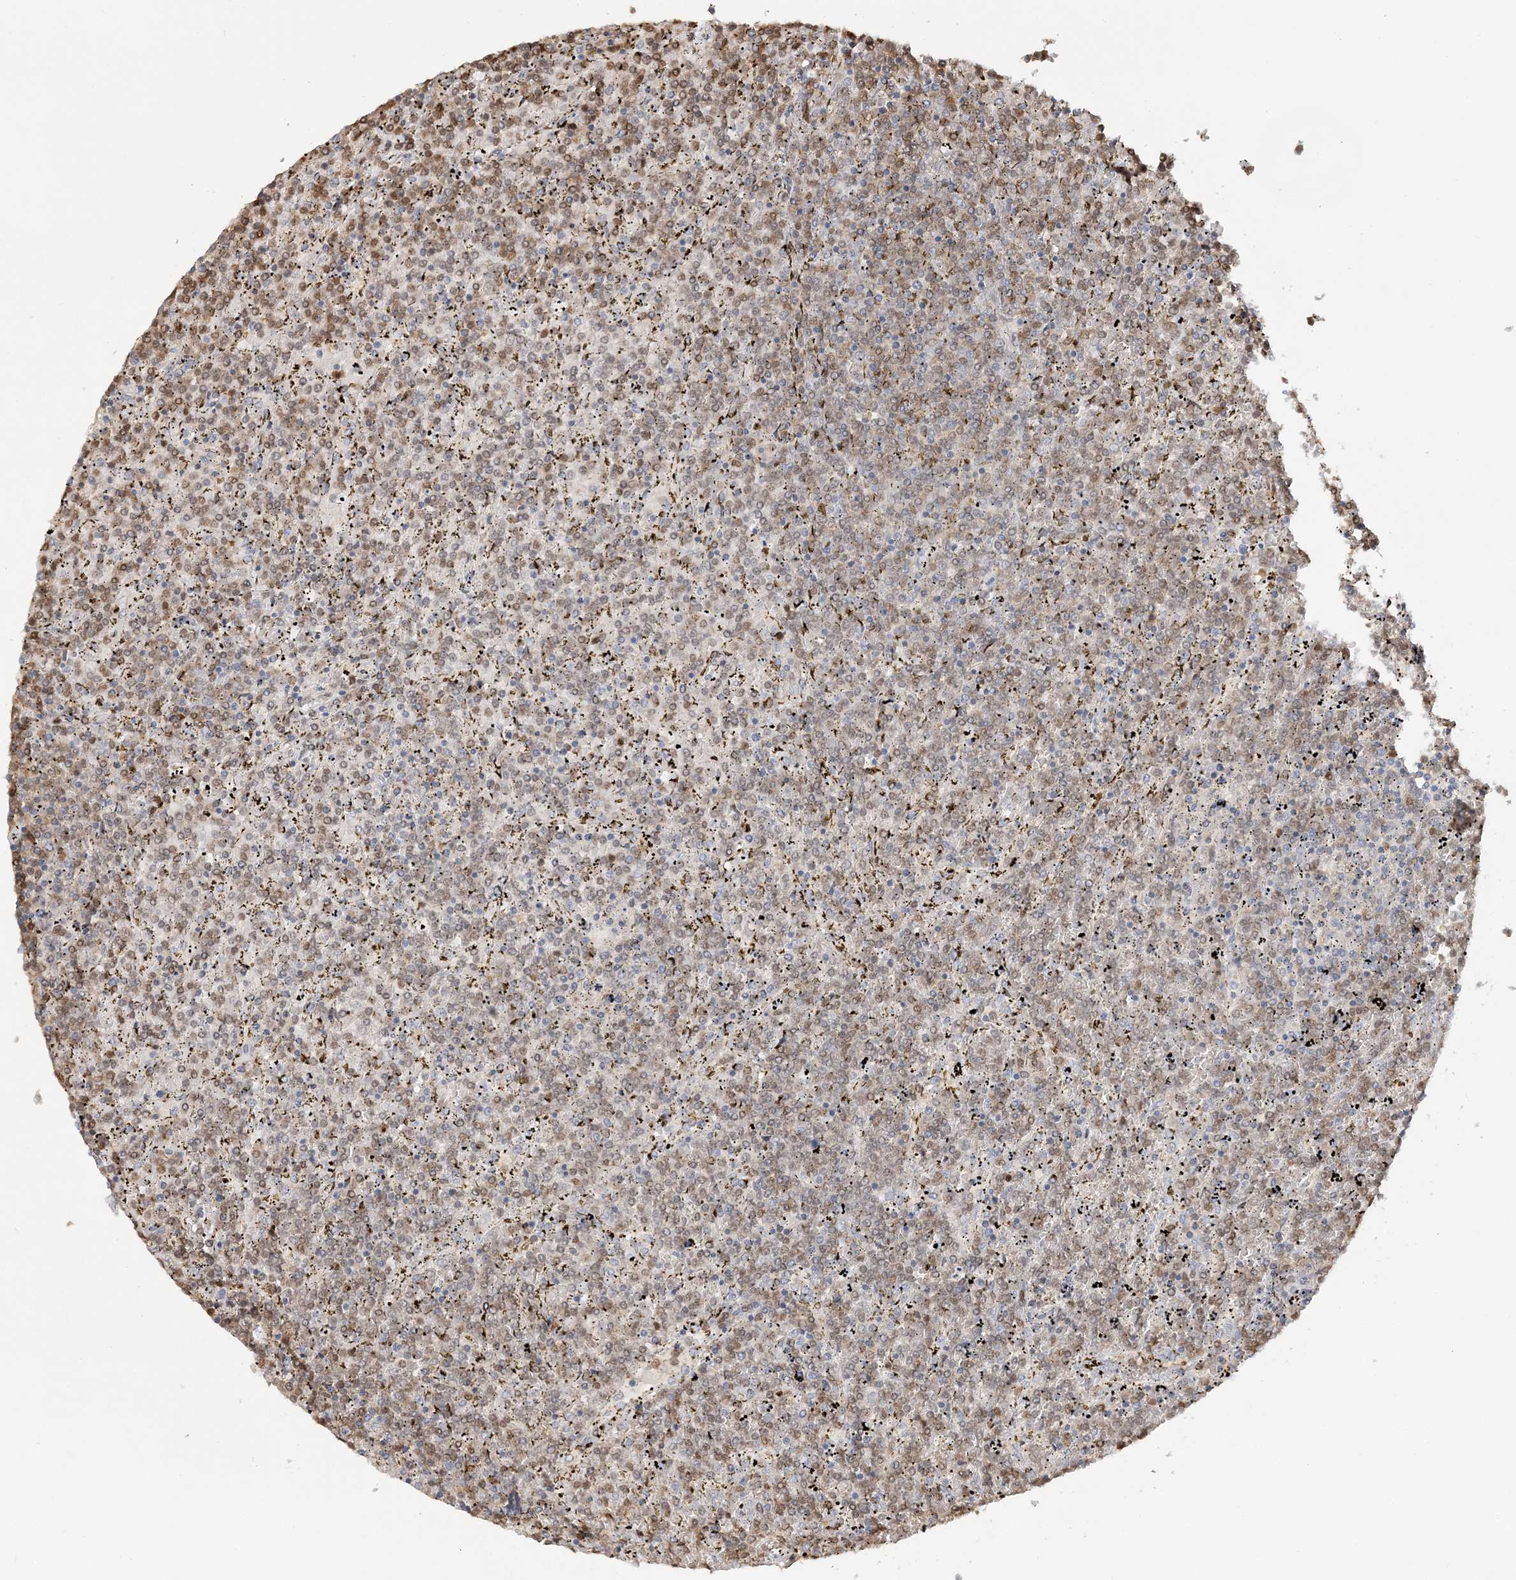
{"staining": {"intensity": "moderate", "quantity": "25%-75%", "location": "nuclear"}, "tissue": "lymphoma", "cell_type": "Tumor cells", "image_type": "cancer", "snomed": [{"axis": "morphology", "description": "Malignant lymphoma, non-Hodgkin's type, Low grade"}, {"axis": "topography", "description": "Spleen"}], "caption": "A histopathology image of human low-grade malignant lymphoma, non-Hodgkin's type stained for a protein demonstrates moderate nuclear brown staining in tumor cells.", "gene": "SUMO2", "patient": {"sex": "female", "age": 19}}